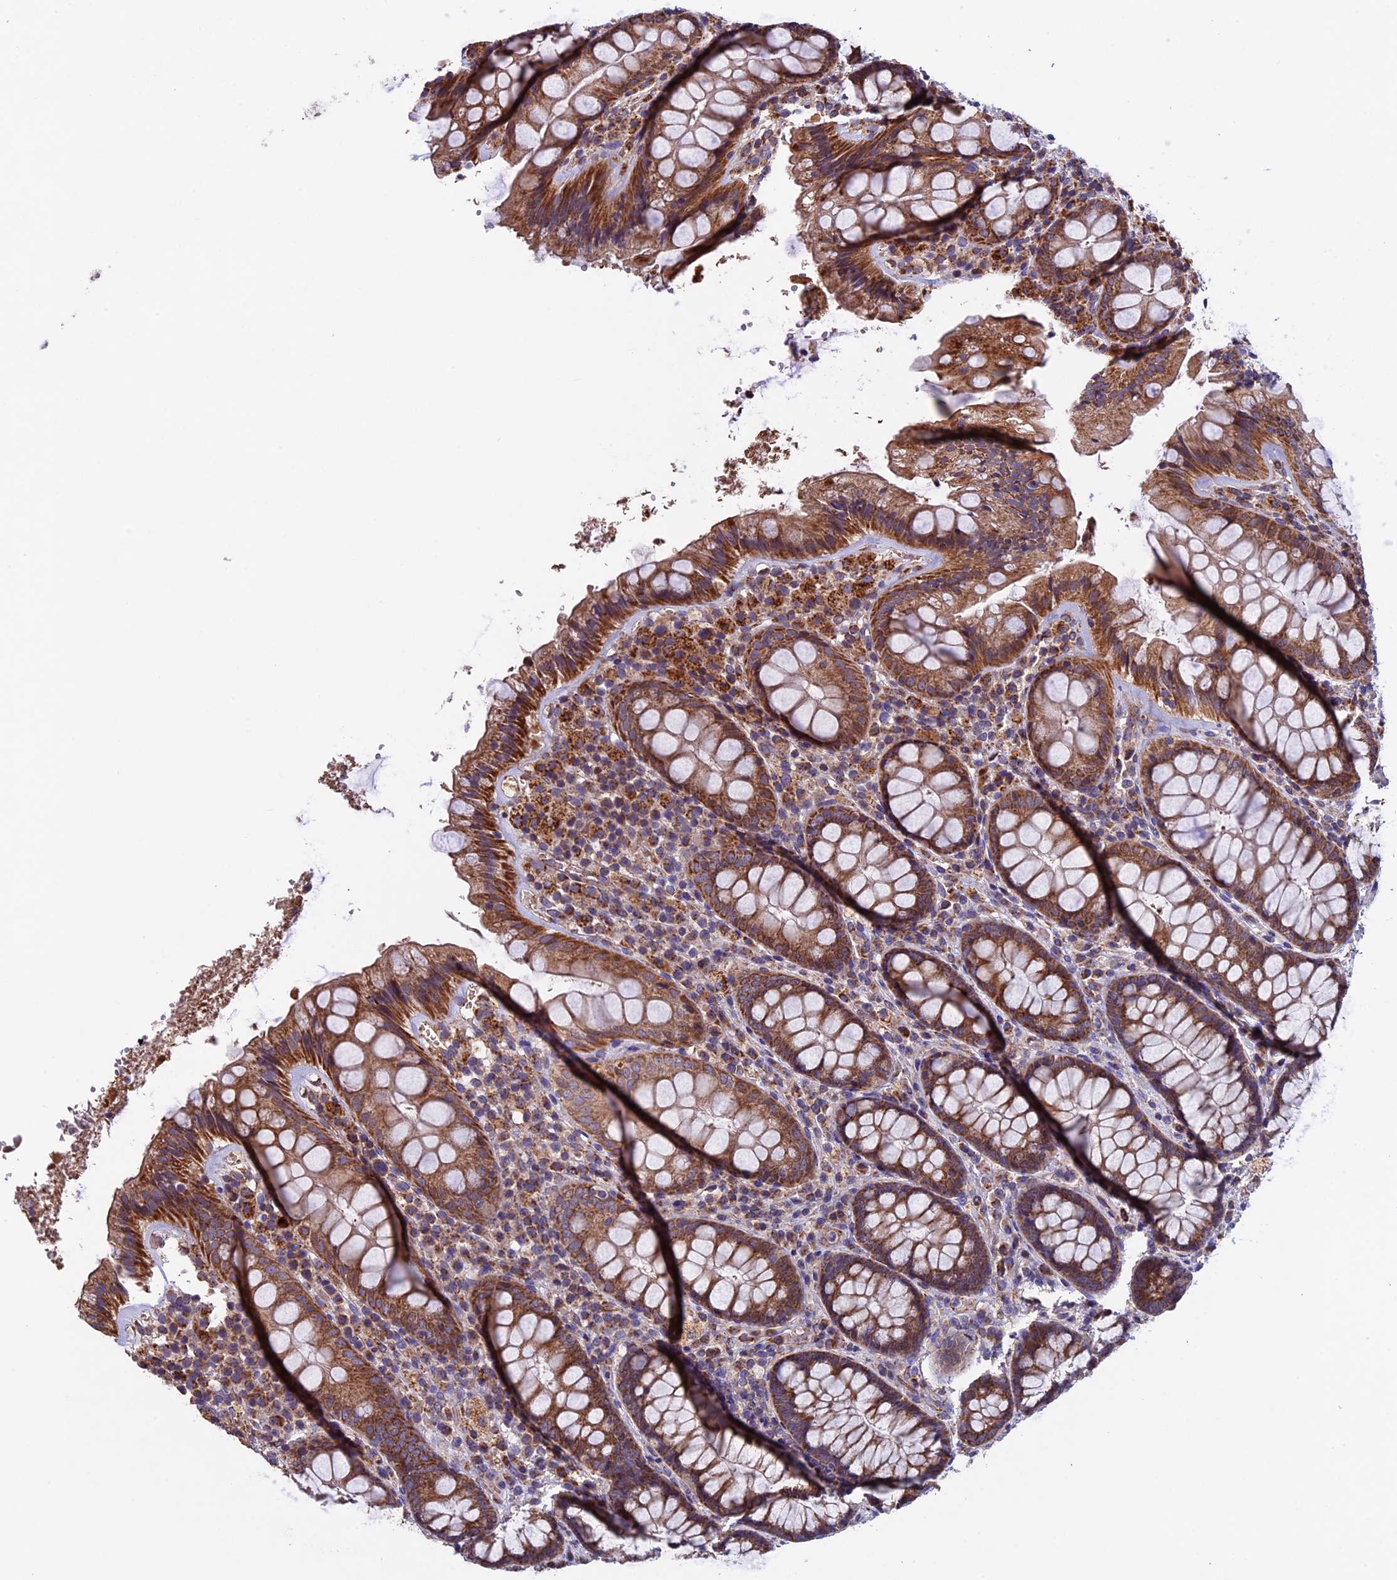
{"staining": {"intensity": "moderate", "quantity": ">75%", "location": "cytoplasmic/membranous"}, "tissue": "rectum", "cell_type": "Glandular cells", "image_type": "normal", "snomed": [{"axis": "morphology", "description": "Normal tissue, NOS"}, {"axis": "topography", "description": "Rectum"}], "caption": "High-power microscopy captured an immunohistochemistry (IHC) histopathology image of benign rectum, revealing moderate cytoplasmic/membranous staining in approximately >75% of glandular cells.", "gene": "RNF17", "patient": {"sex": "male", "age": 83}}